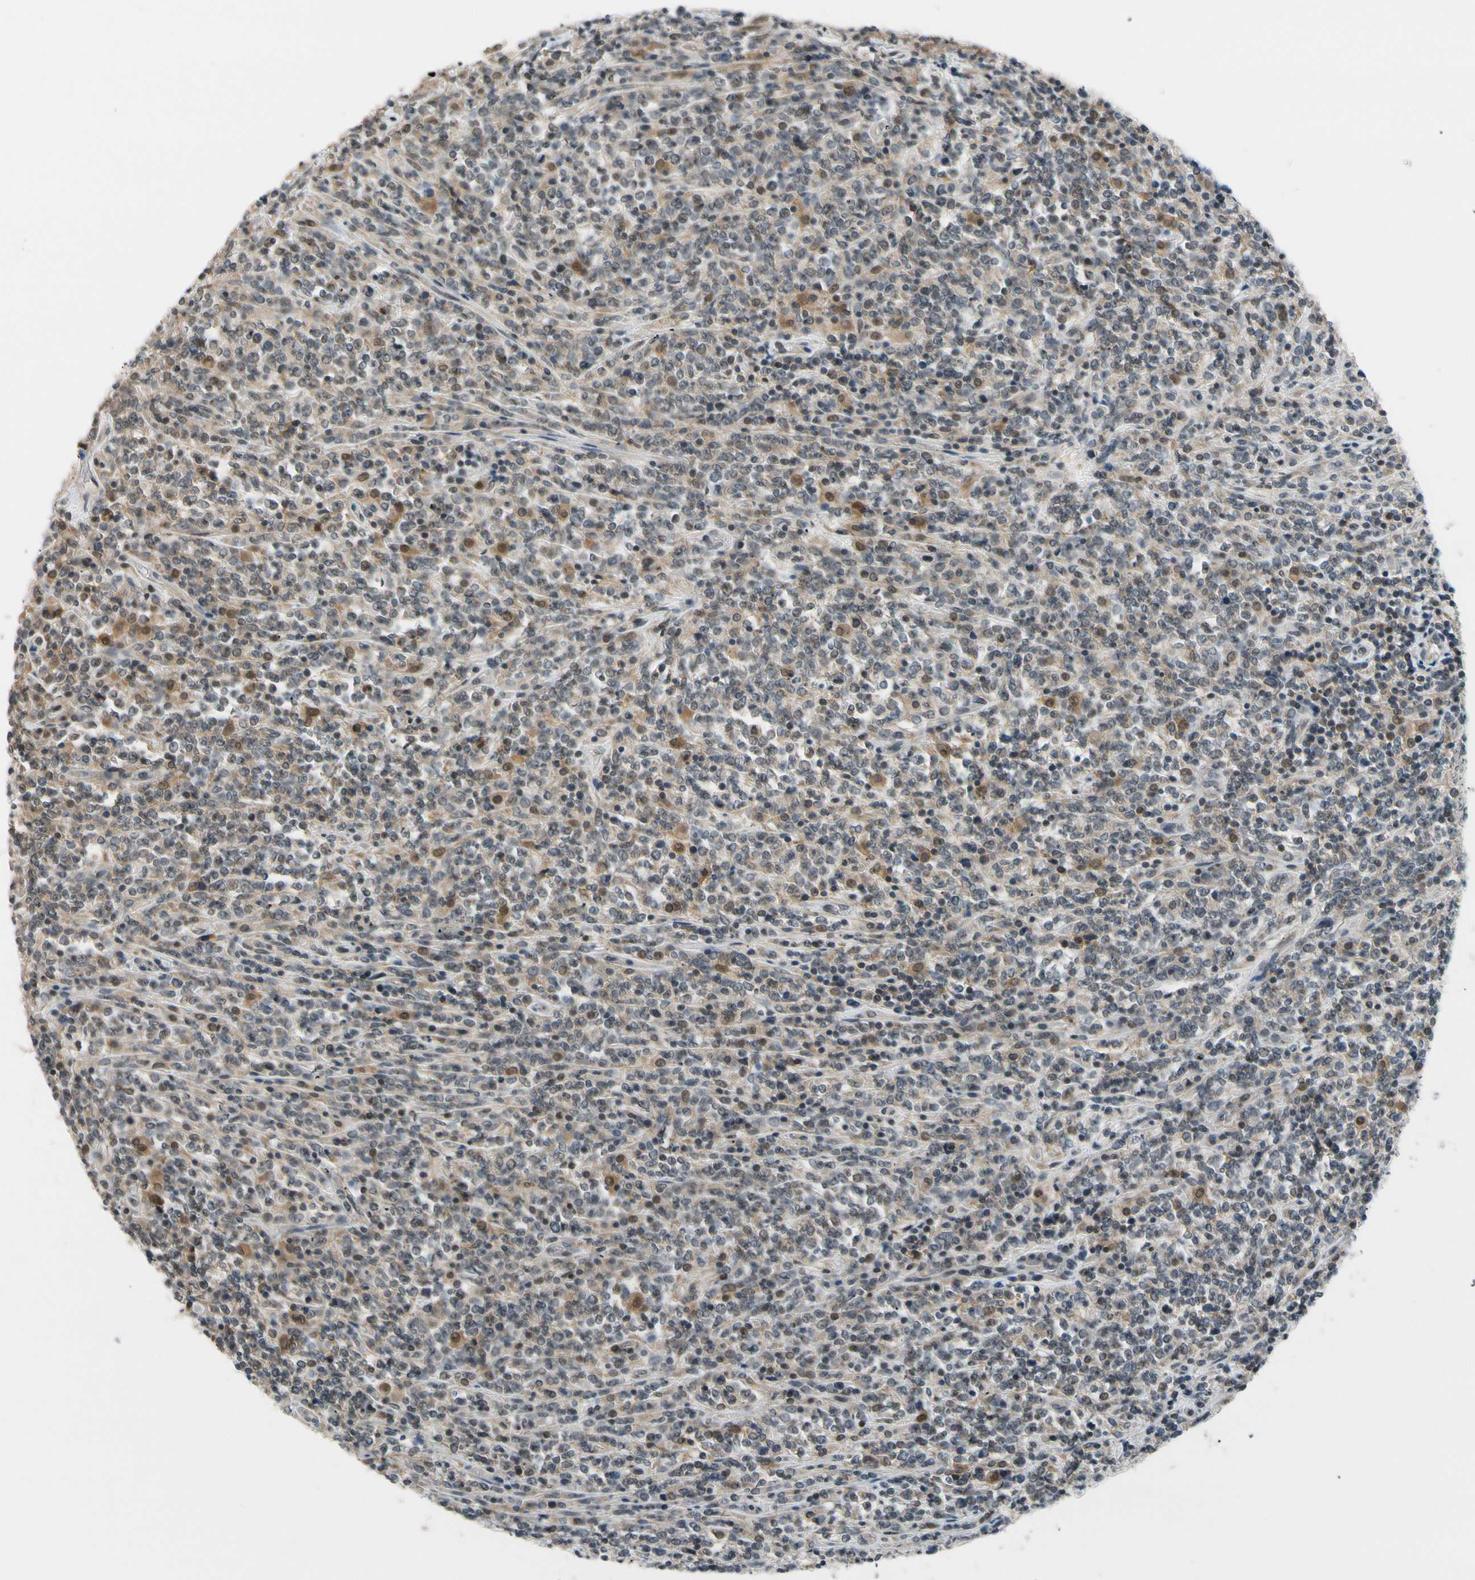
{"staining": {"intensity": "weak", "quantity": "<25%", "location": "cytoplasmic/membranous"}, "tissue": "lymphoma", "cell_type": "Tumor cells", "image_type": "cancer", "snomed": [{"axis": "morphology", "description": "Malignant lymphoma, non-Hodgkin's type, High grade"}, {"axis": "topography", "description": "Soft tissue"}], "caption": "Tumor cells show no significant staining in malignant lymphoma, non-Hodgkin's type (high-grade).", "gene": "TAF12", "patient": {"sex": "male", "age": 18}}